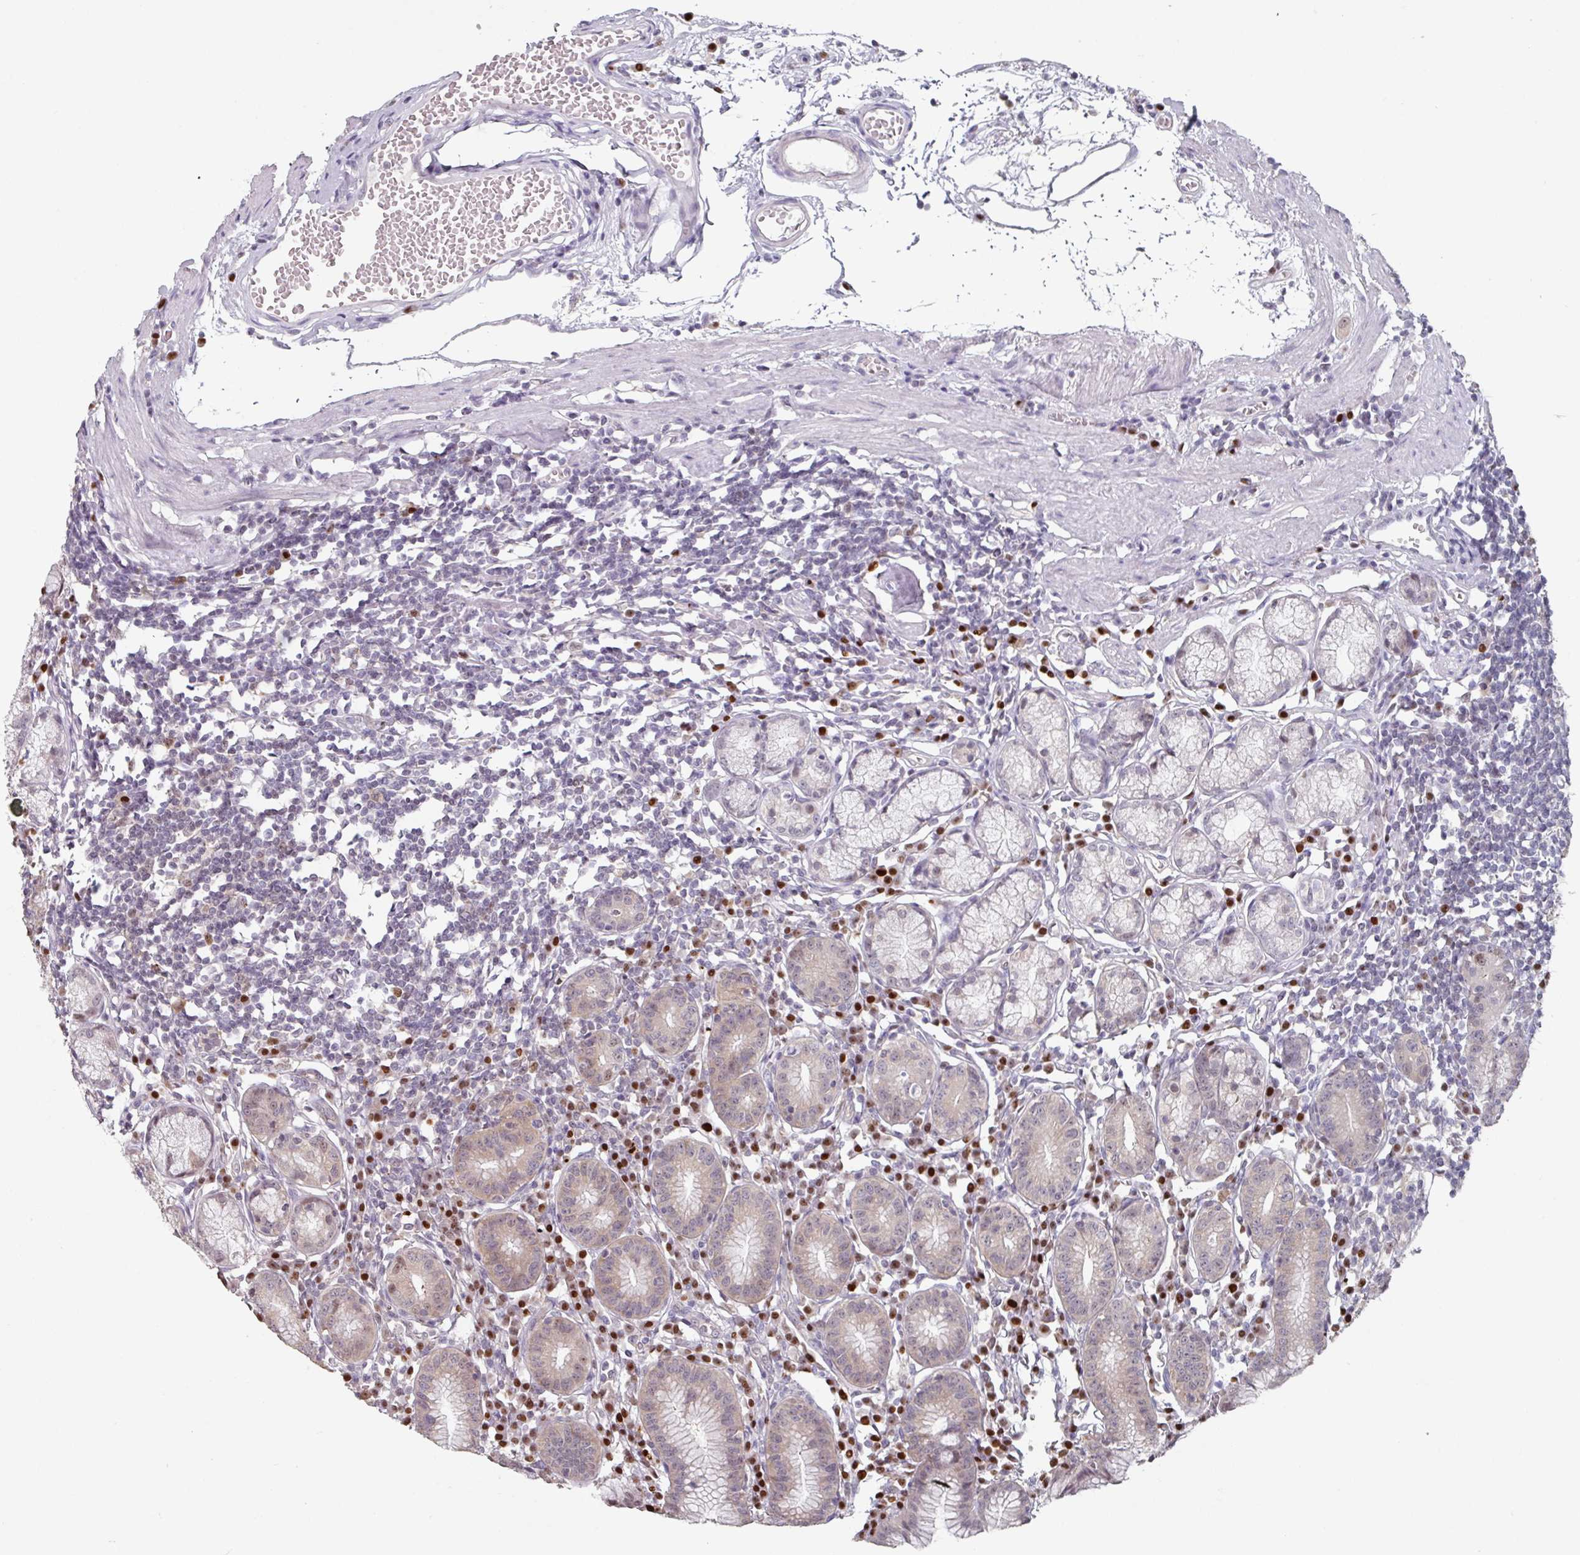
{"staining": {"intensity": "weak", "quantity": "<25%", "location": "cytoplasmic/membranous"}, "tissue": "stomach", "cell_type": "Glandular cells", "image_type": "normal", "snomed": [{"axis": "morphology", "description": "Normal tissue, NOS"}, {"axis": "topography", "description": "Stomach"}], "caption": "There is no significant positivity in glandular cells of stomach. (Immunohistochemistry (ihc), brightfield microscopy, high magnification).", "gene": "ZBTB6", "patient": {"sex": "male", "age": 55}}